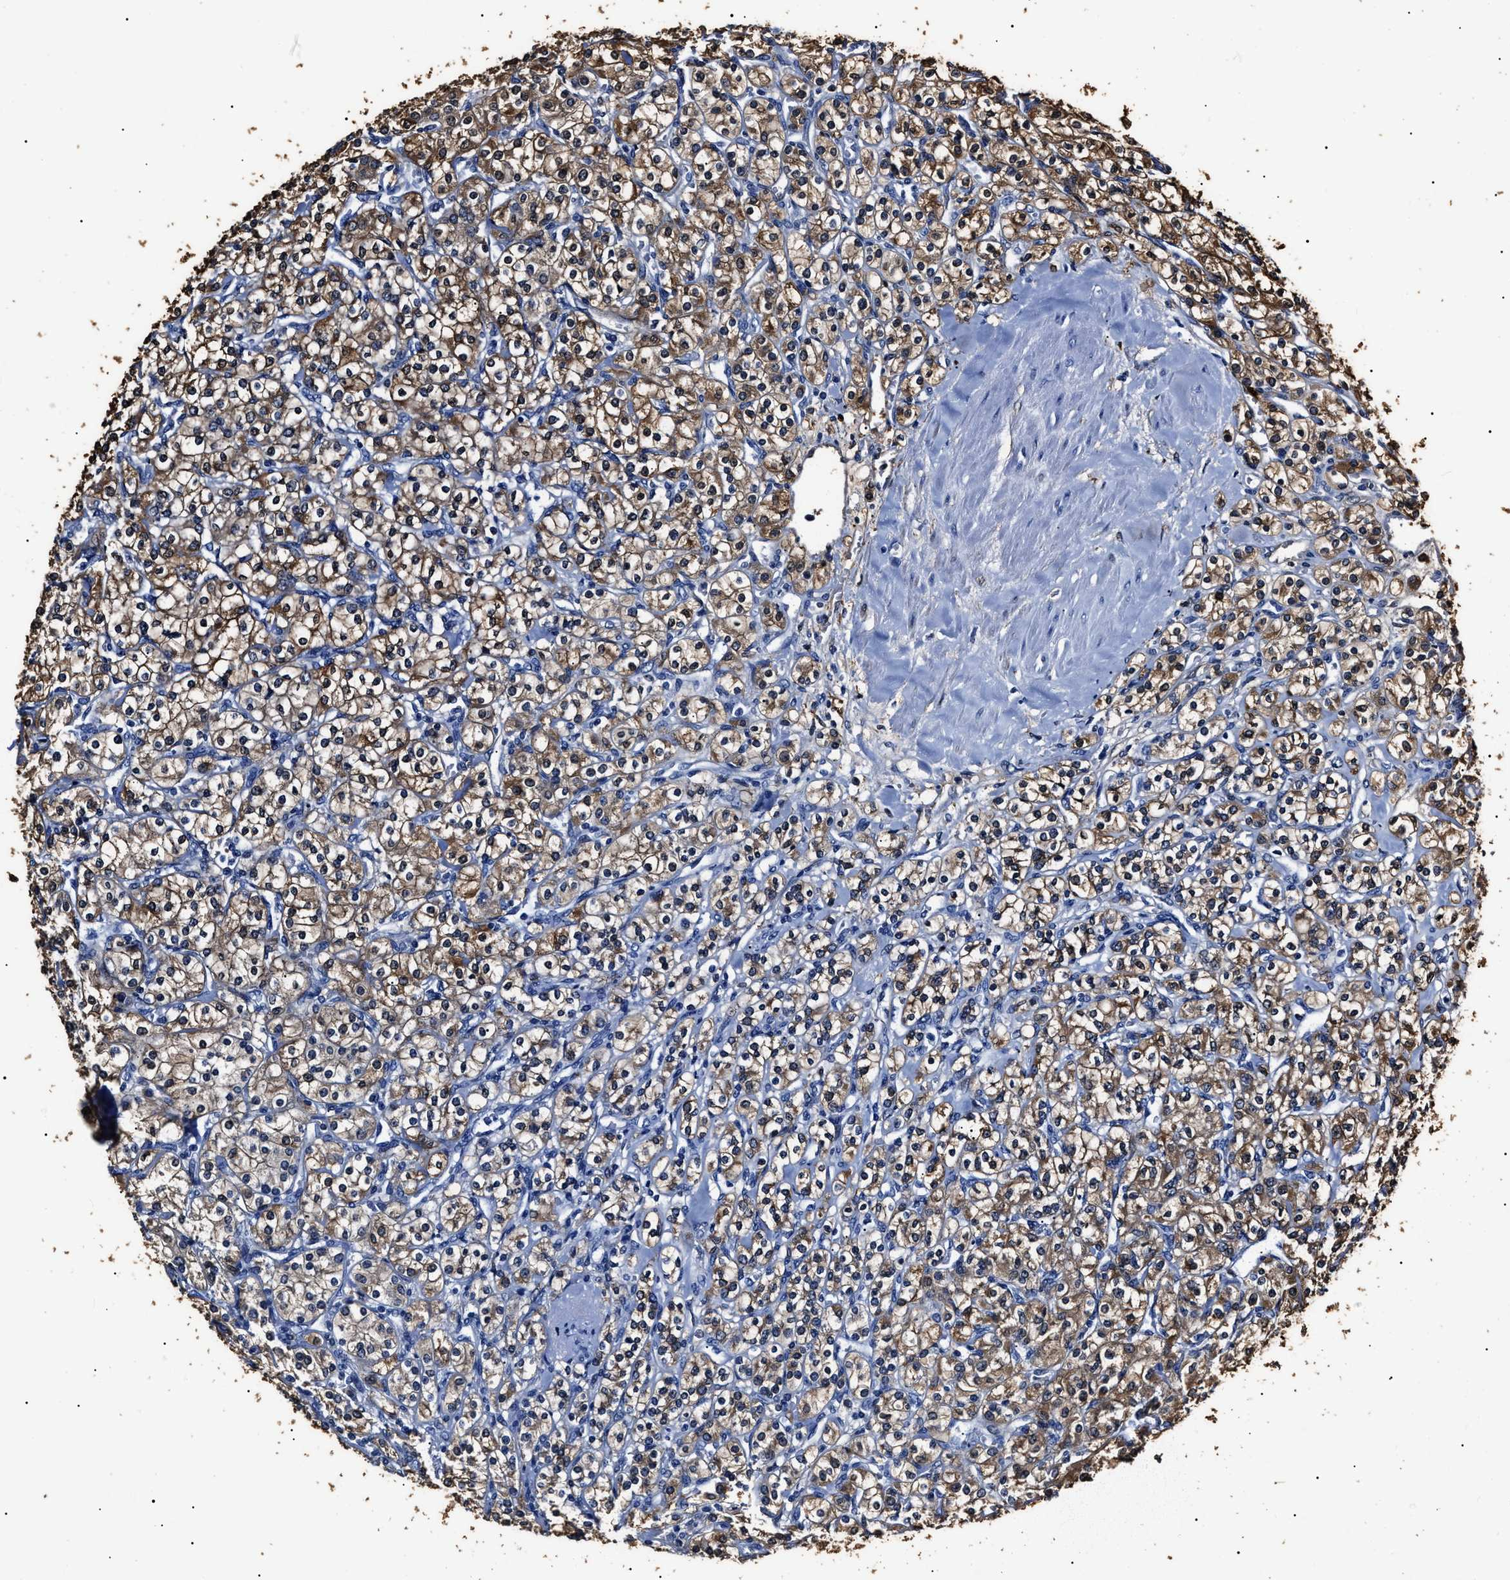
{"staining": {"intensity": "moderate", "quantity": ">75%", "location": "cytoplasmic/membranous"}, "tissue": "renal cancer", "cell_type": "Tumor cells", "image_type": "cancer", "snomed": [{"axis": "morphology", "description": "Adenocarcinoma, NOS"}, {"axis": "topography", "description": "Kidney"}], "caption": "This is a photomicrograph of immunohistochemistry staining of adenocarcinoma (renal), which shows moderate staining in the cytoplasmic/membranous of tumor cells.", "gene": "ALDH1A1", "patient": {"sex": "male", "age": 77}}